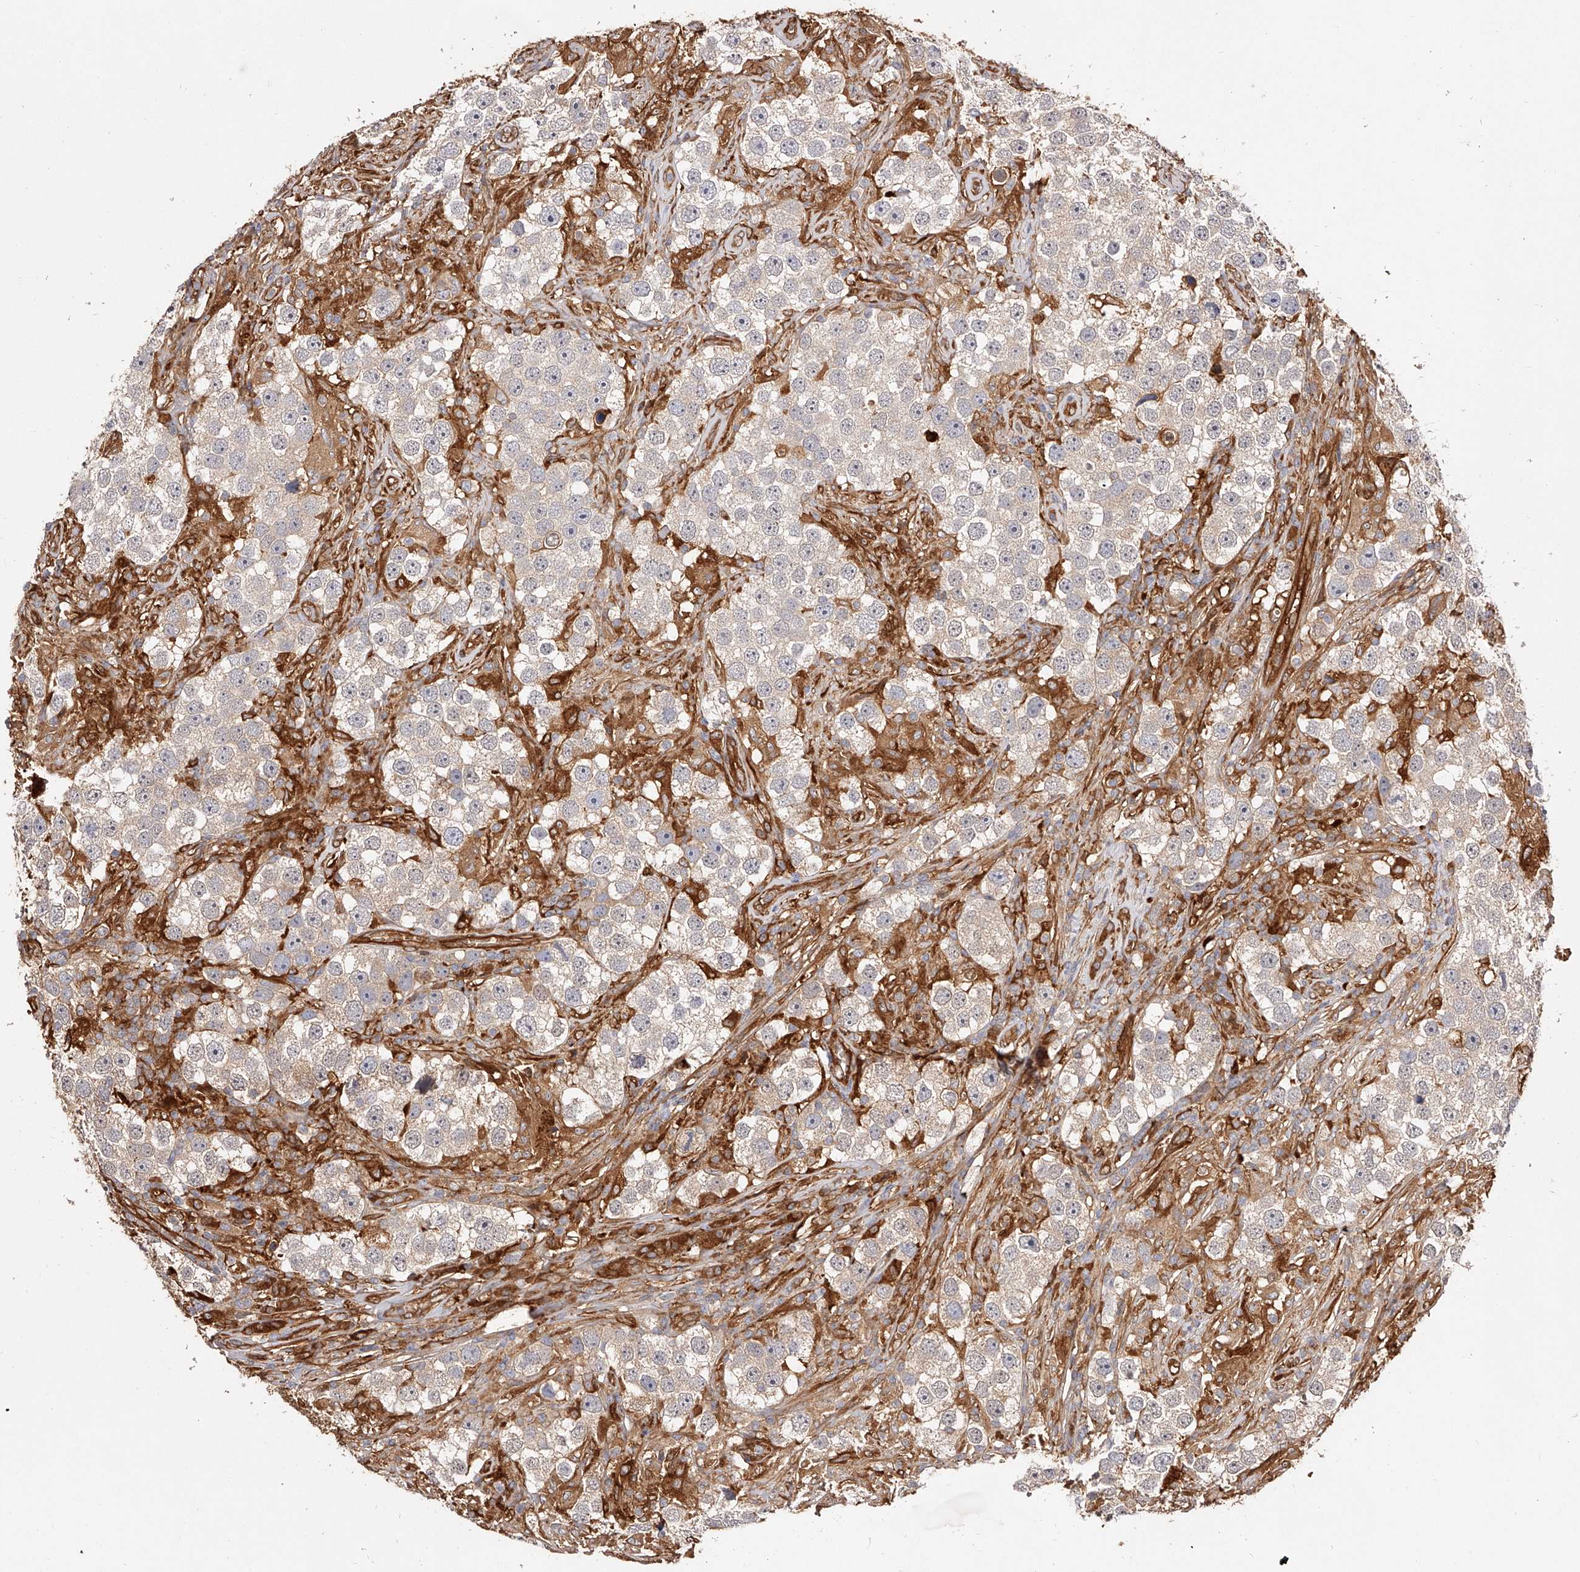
{"staining": {"intensity": "weak", "quantity": "25%-75%", "location": "cytoplasmic/membranous"}, "tissue": "testis cancer", "cell_type": "Tumor cells", "image_type": "cancer", "snomed": [{"axis": "morphology", "description": "Seminoma, NOS"}, {"axis": "topography", "description": "Testis"}], "caption": "This image shows IHC staining of human seminoma (testis), with low weak cytoplasmic/membranous expression in about 25%-75% of tumor cells.", "gene": "LAP3", "patient": {"sex": "male", "age": 49}}